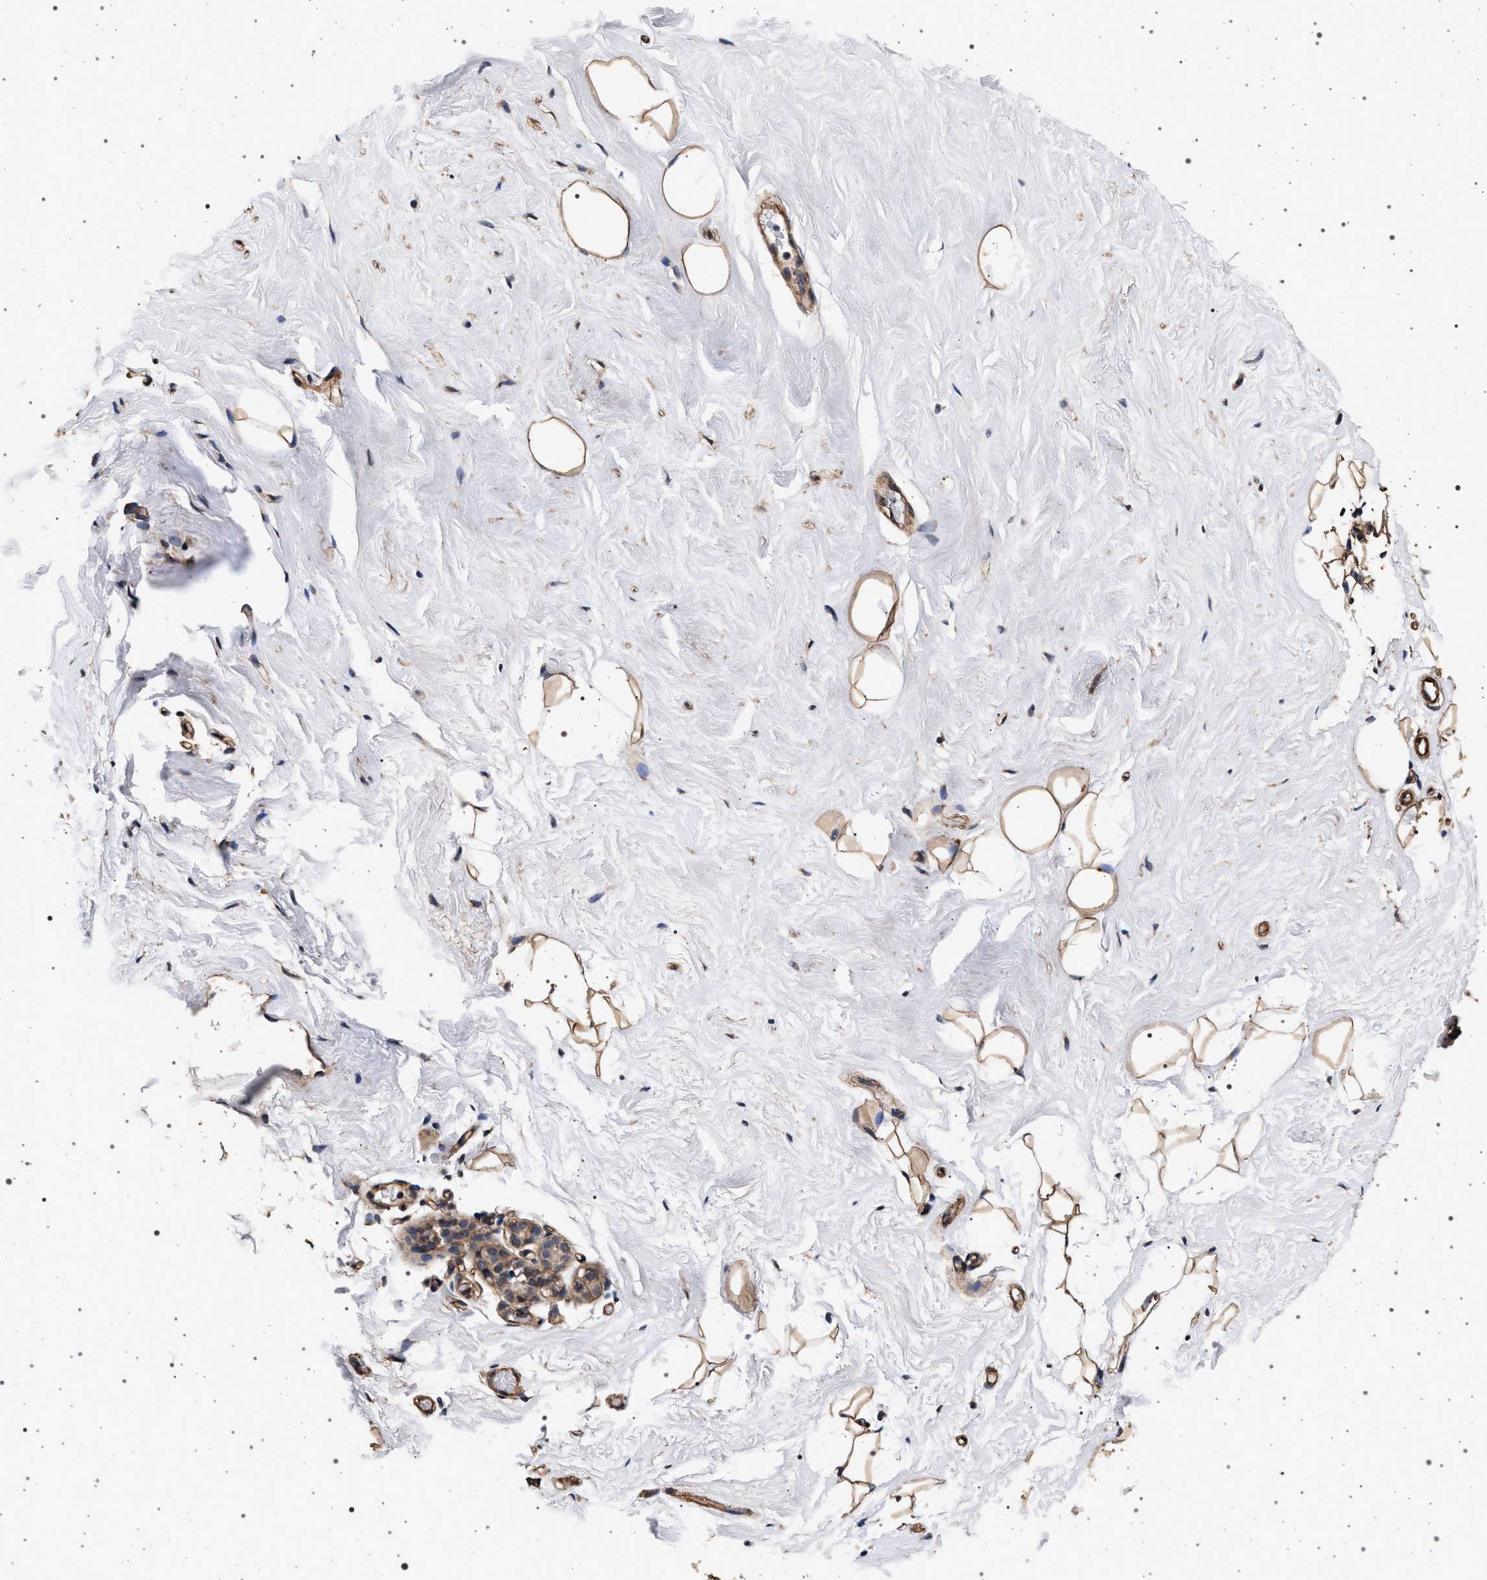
{"staining": {"intensity": "moderate", "quantity": ">75%", "location": "cytoplasmic/membranous"}, "tissue": "breast", "cell_type": "Adipocytes", "image_type": "normal", "snomed": [{"axis": "morphology", "description": "Normal tissue, NOS"}, {"axis": "topography", "description": "Breast"}], "caption": "Immunohistochemical staining of benign human breast exhibits moderate cytoplasmic/membranous protein staining in about >75% of adipocytes.", "gene": "KCNK6", "patient": {"sex": "female", "age": 75}}